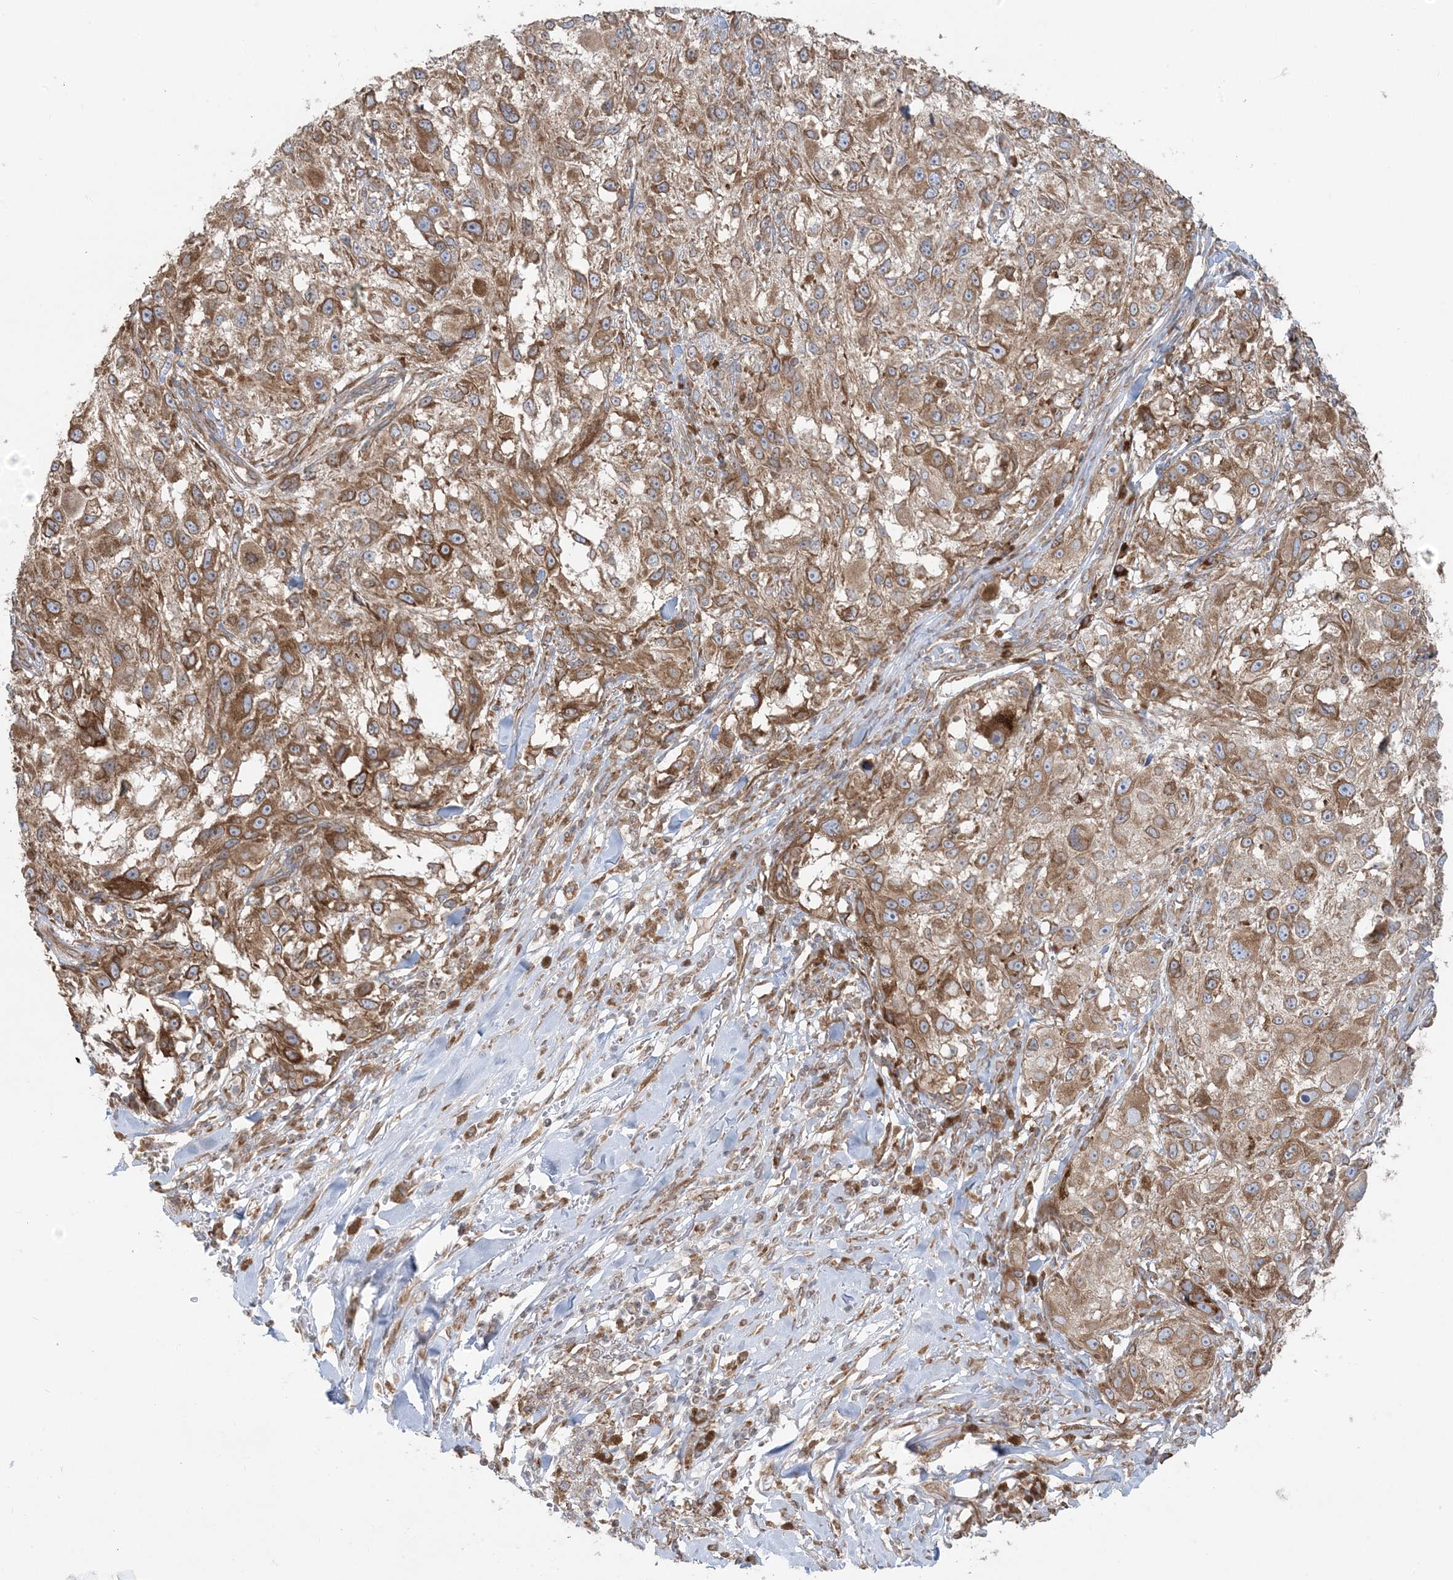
{"staining": {"intensity": "moderate", "quantity": ">75%", "location": "cytoplasmic/membranous"}, "tissue": "melanoma", "cell_type": "Tumor cells", "image_type": "cancer", "snomed": [{"axis": "morphology", "description": "Necrosis, NOS"}, {"axis": "morphology", "description": "Malignant melanoma, NOS"}, {"axis": "topography", "description": "Skin"}], "caption": "Protein staining of melanoma tissue reveals moderate cytoplasmic/membranous staining in approximately >75% of tumor cells.", "gene": "UBXN4", "patient": {"sex": "female", "age": 87}}